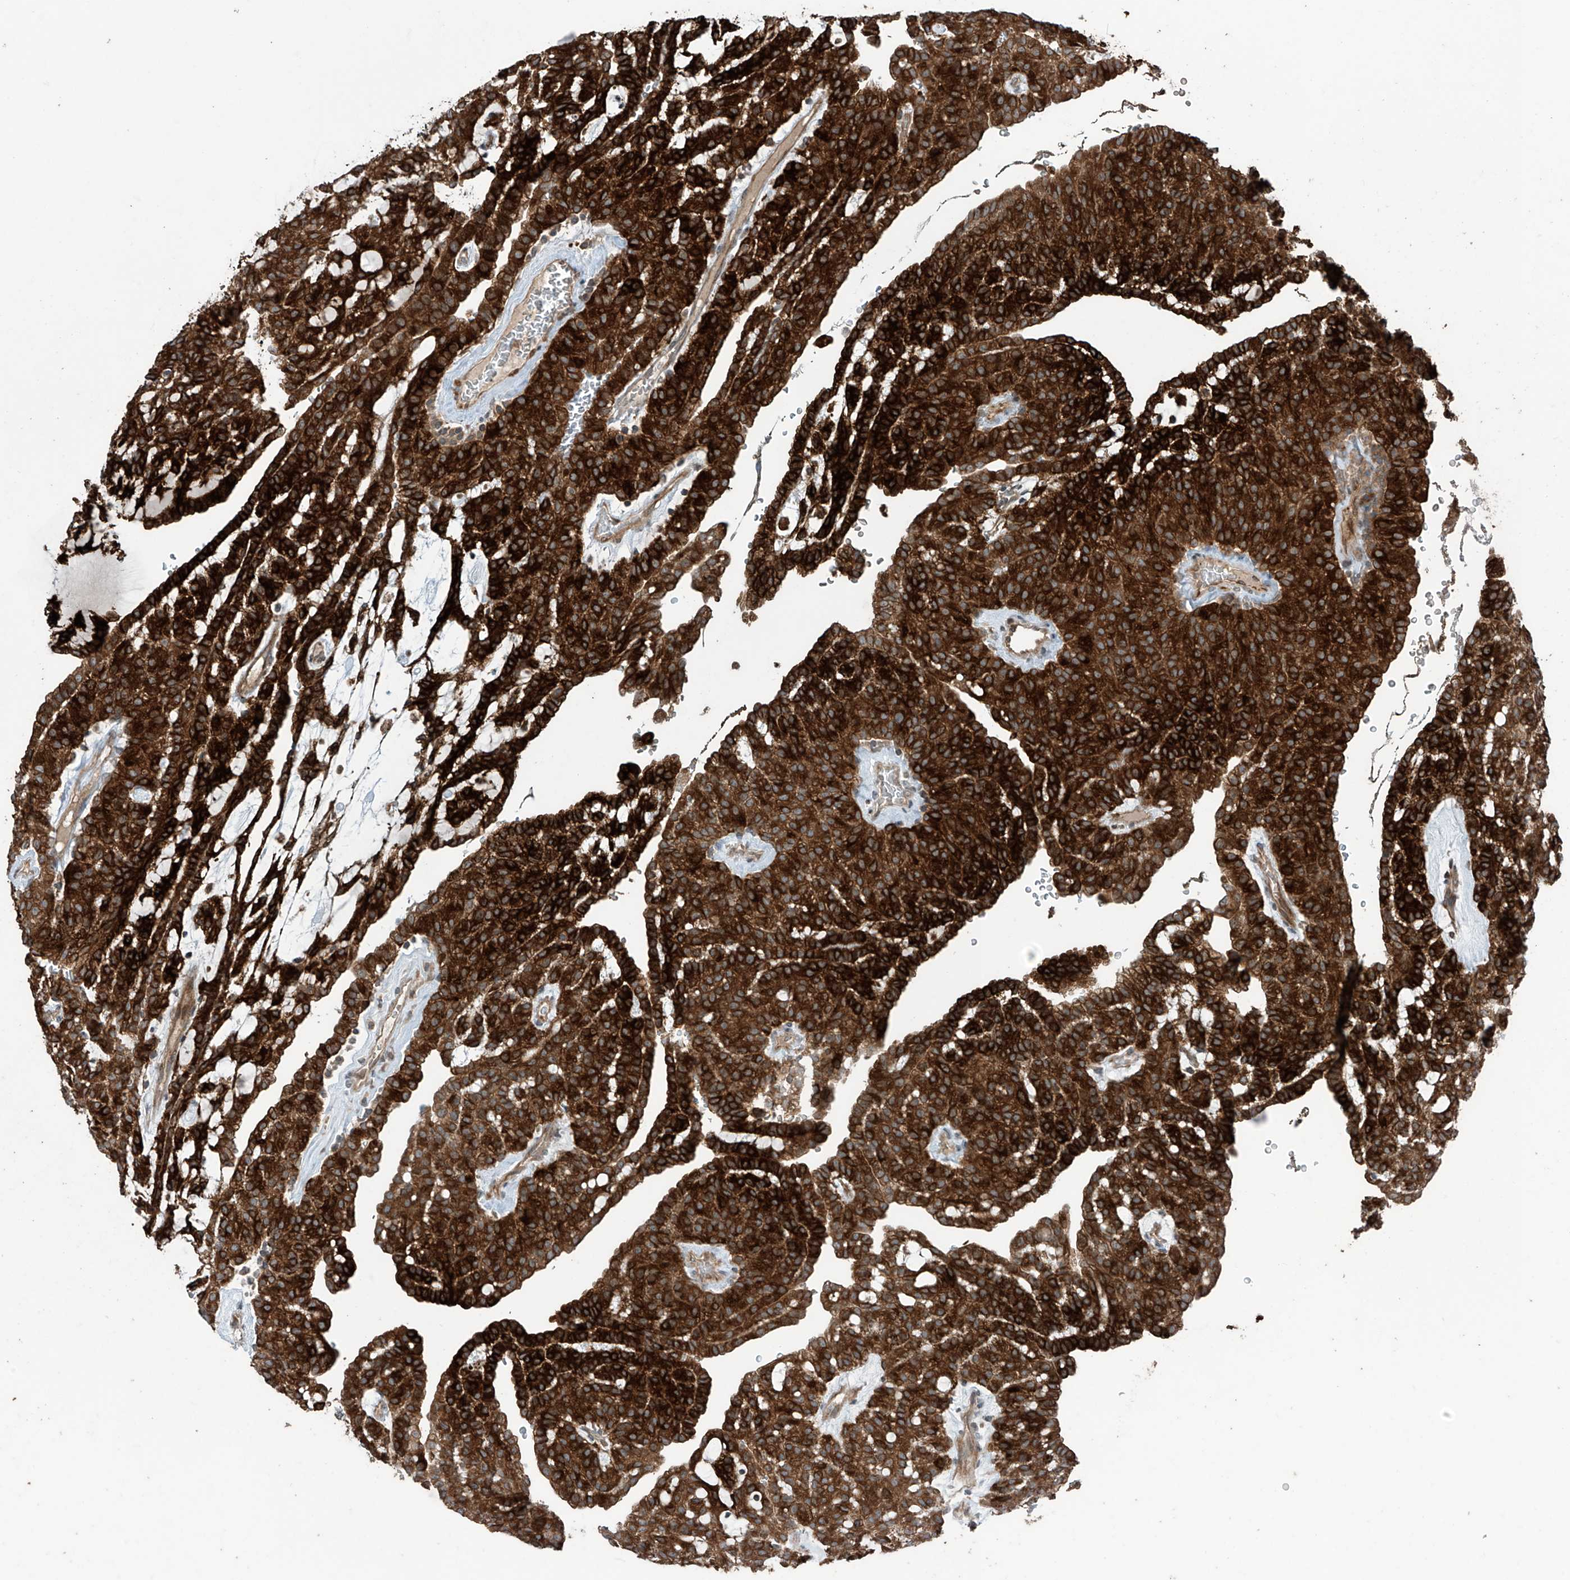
{"staining": {"intensity": "strong", "quantity": ">75%", "location": "cytoplasmic/membranous"}, "tissue": "renal cancer", "cell_type": "Tumor cells", "image_type": "cancer", "snomed": [{"axis": "morphology", "description": "Adenocarcinoma, NOS"}, {"axis": "topography", "description": "Kidney"}], "caption": "Brown immunohistochemical staining in renal cancer shows strong cytoplasmic/membranous positivity in approximately >75% of tumor cells.", "gene": "SAMD3", "patient": {"sex": "male", "age": 63}}